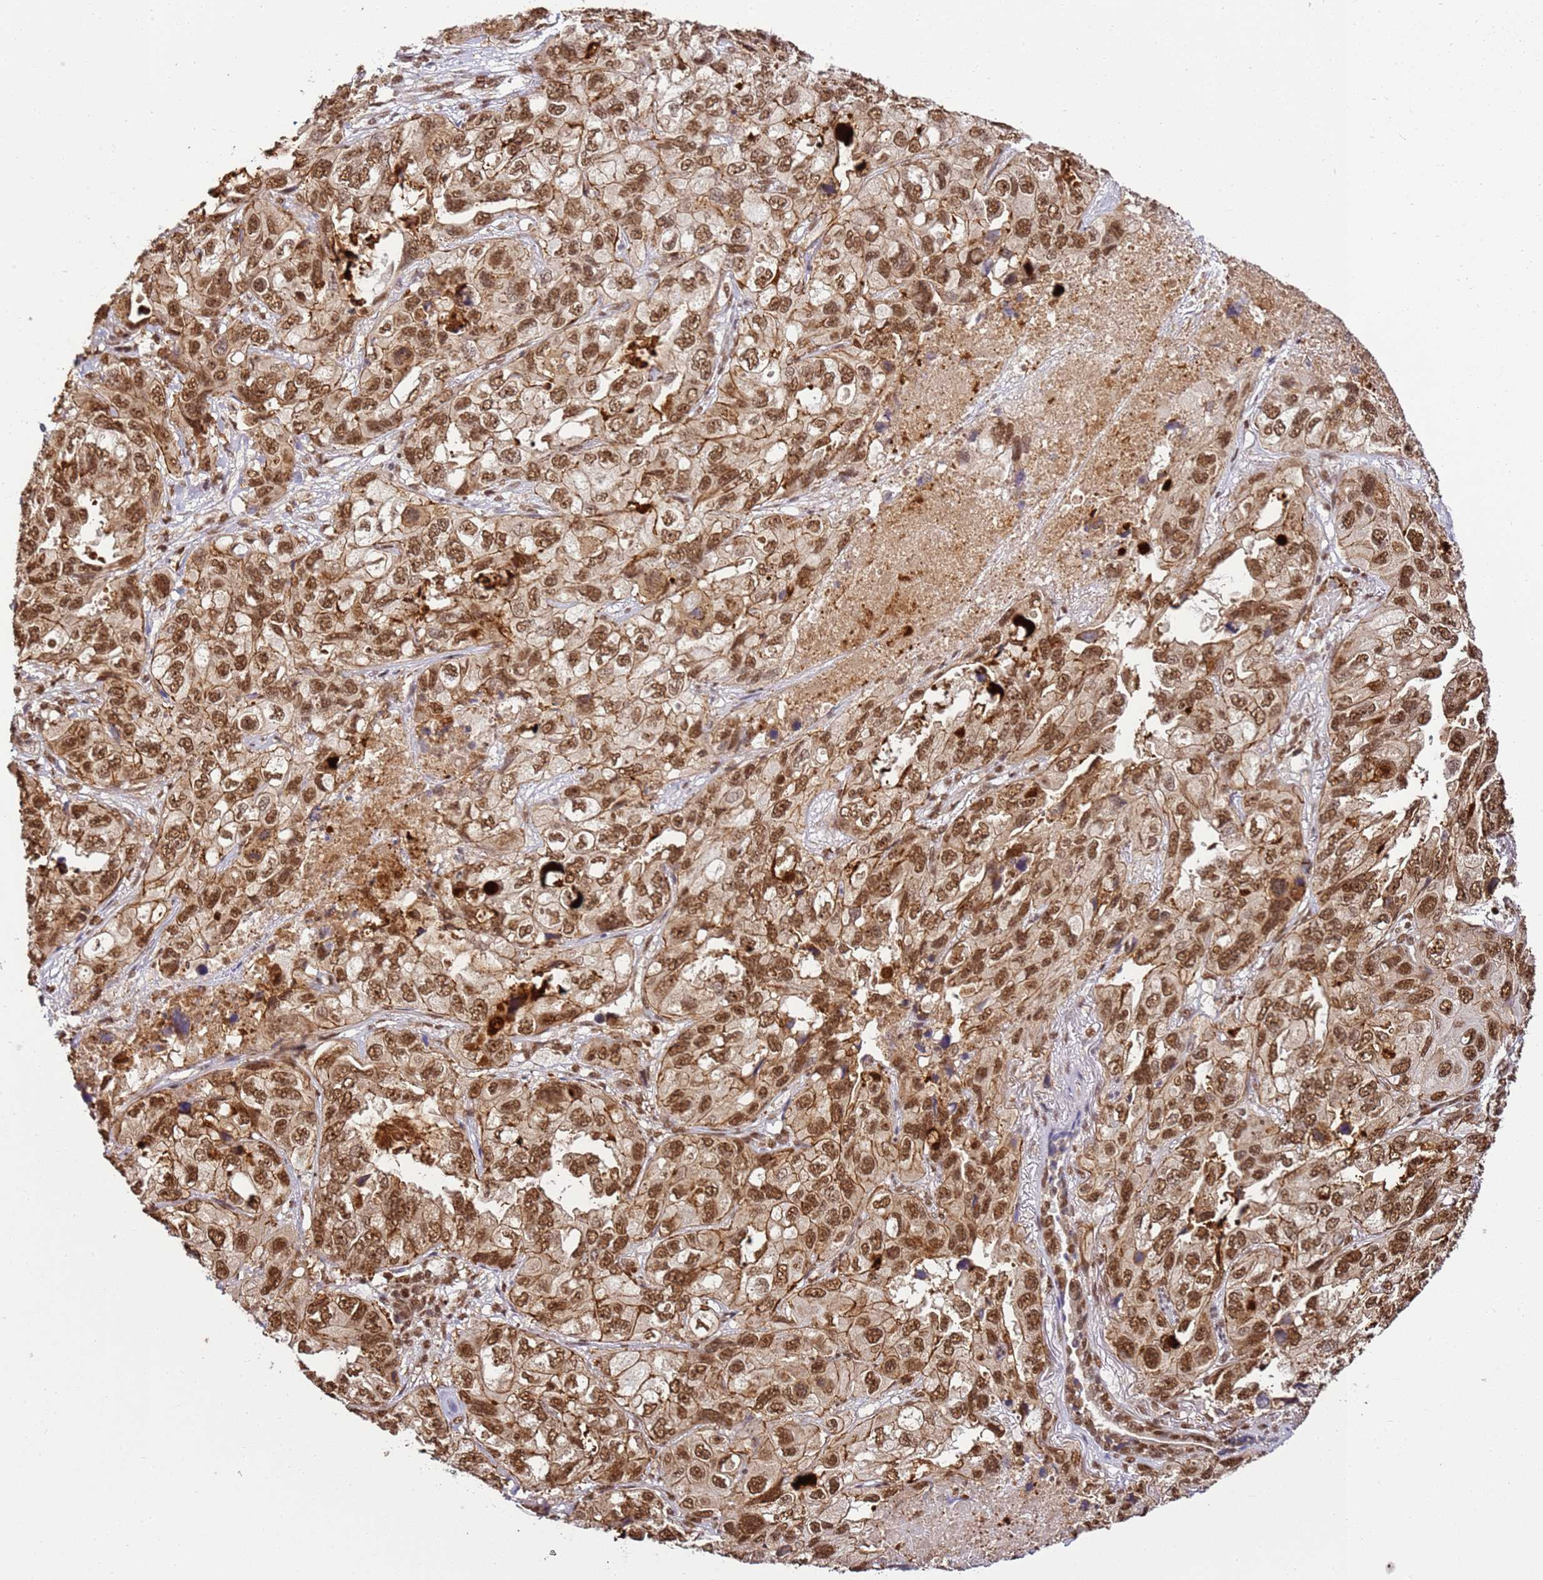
{"staining": {"intensity": "moderate", "quantity": ">75%", "location": "cytoplasmic/membranous,nuclear"}, "tissue": "lung cancer", "cell_type": "Tumor cells", "image_type": "cancer", "snomed": [{"axis": "morphology", "description": "Squamous cell carcinoma, NOS"}, {"axis": "topography", "description": "Lung"}], "caption": "Squamous cell carcinoma (lung) stained with immunohistochemistry (IHC) displays moderate cytoplasmic/membranous and nuclear expression in about >75% of tumor cells.", "gene": "ZBTB12", "patient": {"sex": "female", "age": 73}}